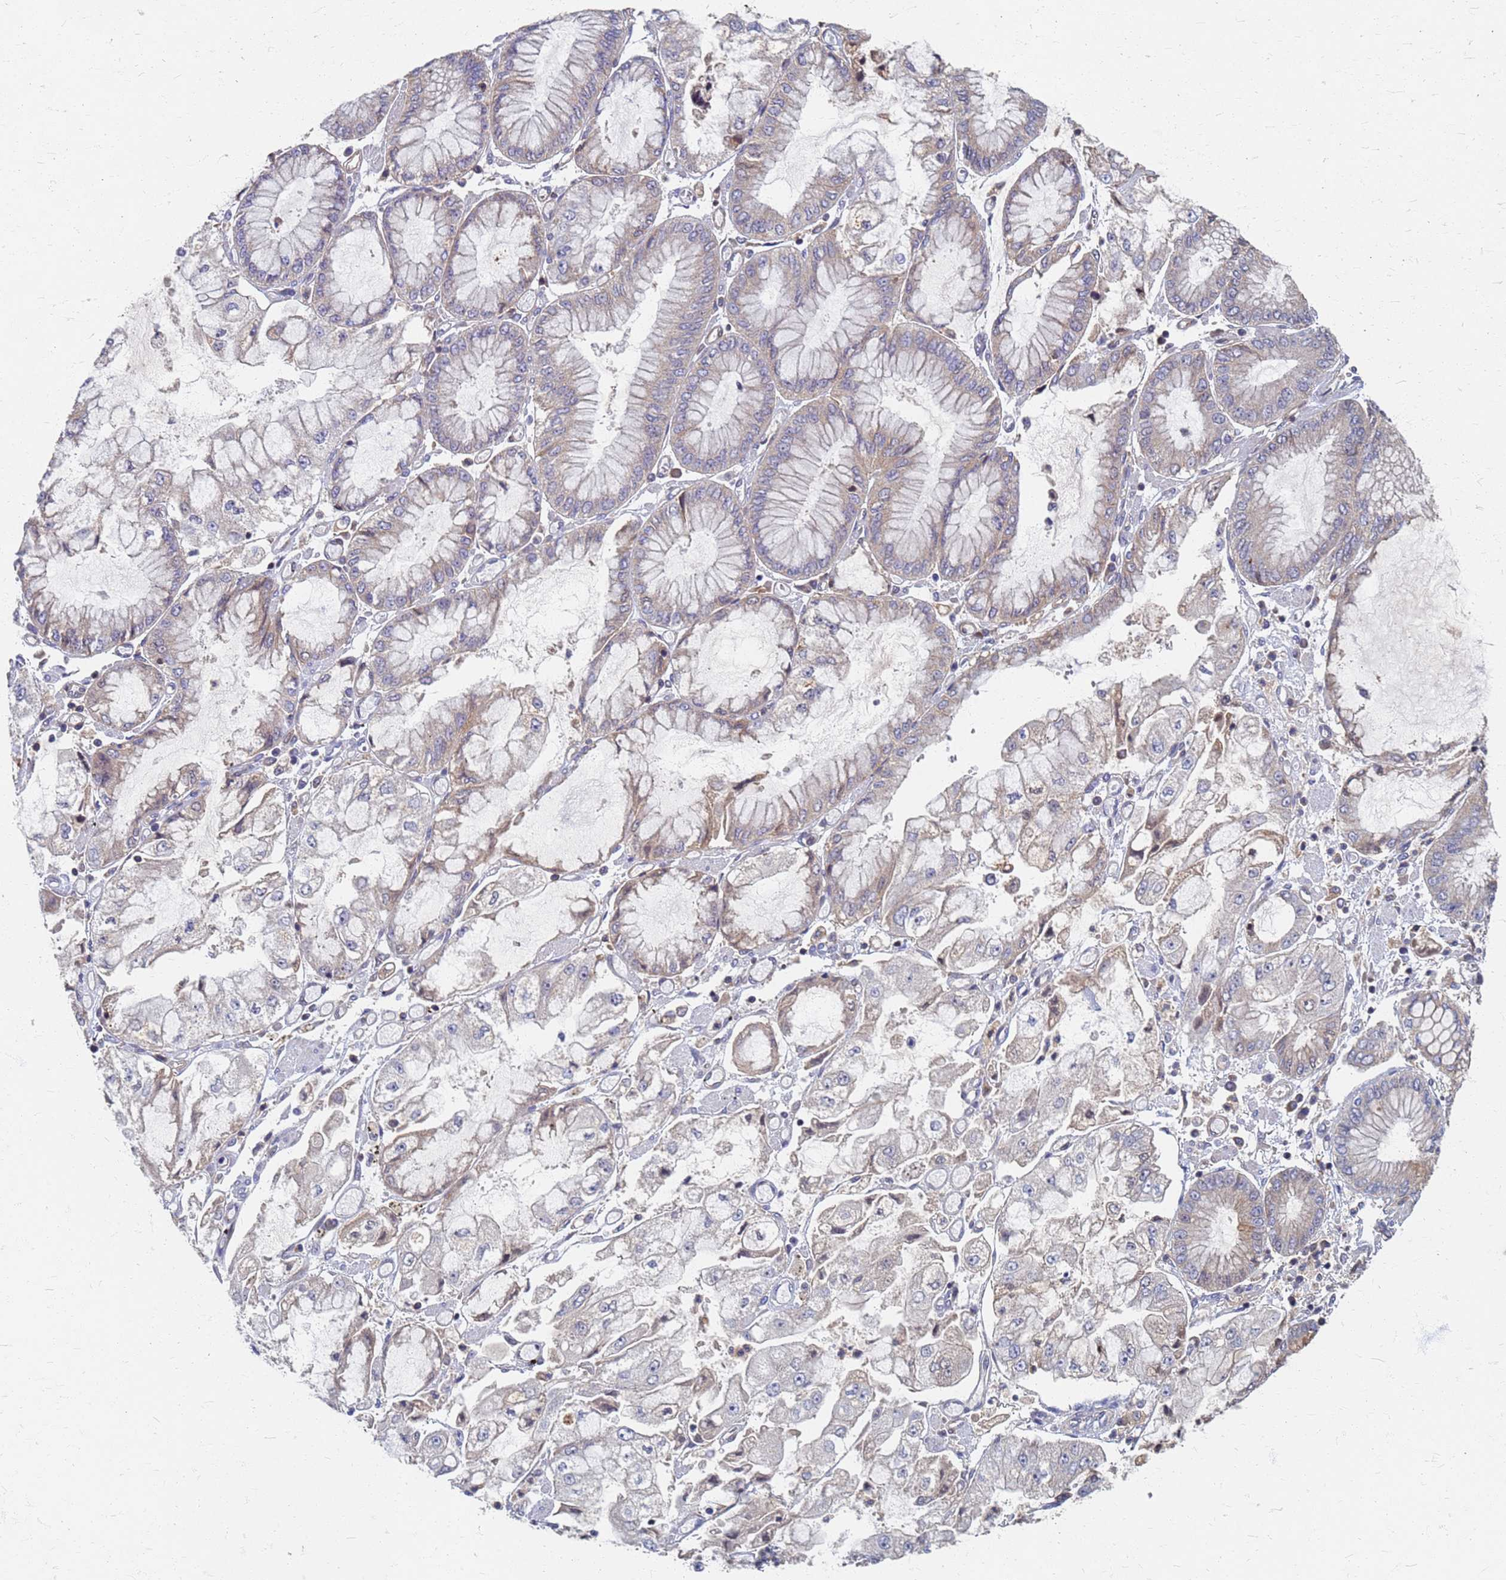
{"staining": {"intensity": "weak", "quantity": "<25%", "location": "cytoplasmic/membranous"}, "tissue": "stomach cancer", "cell_type": "Tumor cells", "image_type": "cancer", "snomed": [{"axis": "morphology", "description": "Adenocarcinoma, NOS"}, {"axis": "topography", "description": "Stomach"}], "caption": "Immunohistochemical staining of adenocarcinoma (stomach) demonstrates no significant staining in tumor cells.", "gene": "KRCC1", "patient": {"sex": "male", "age": 76}}